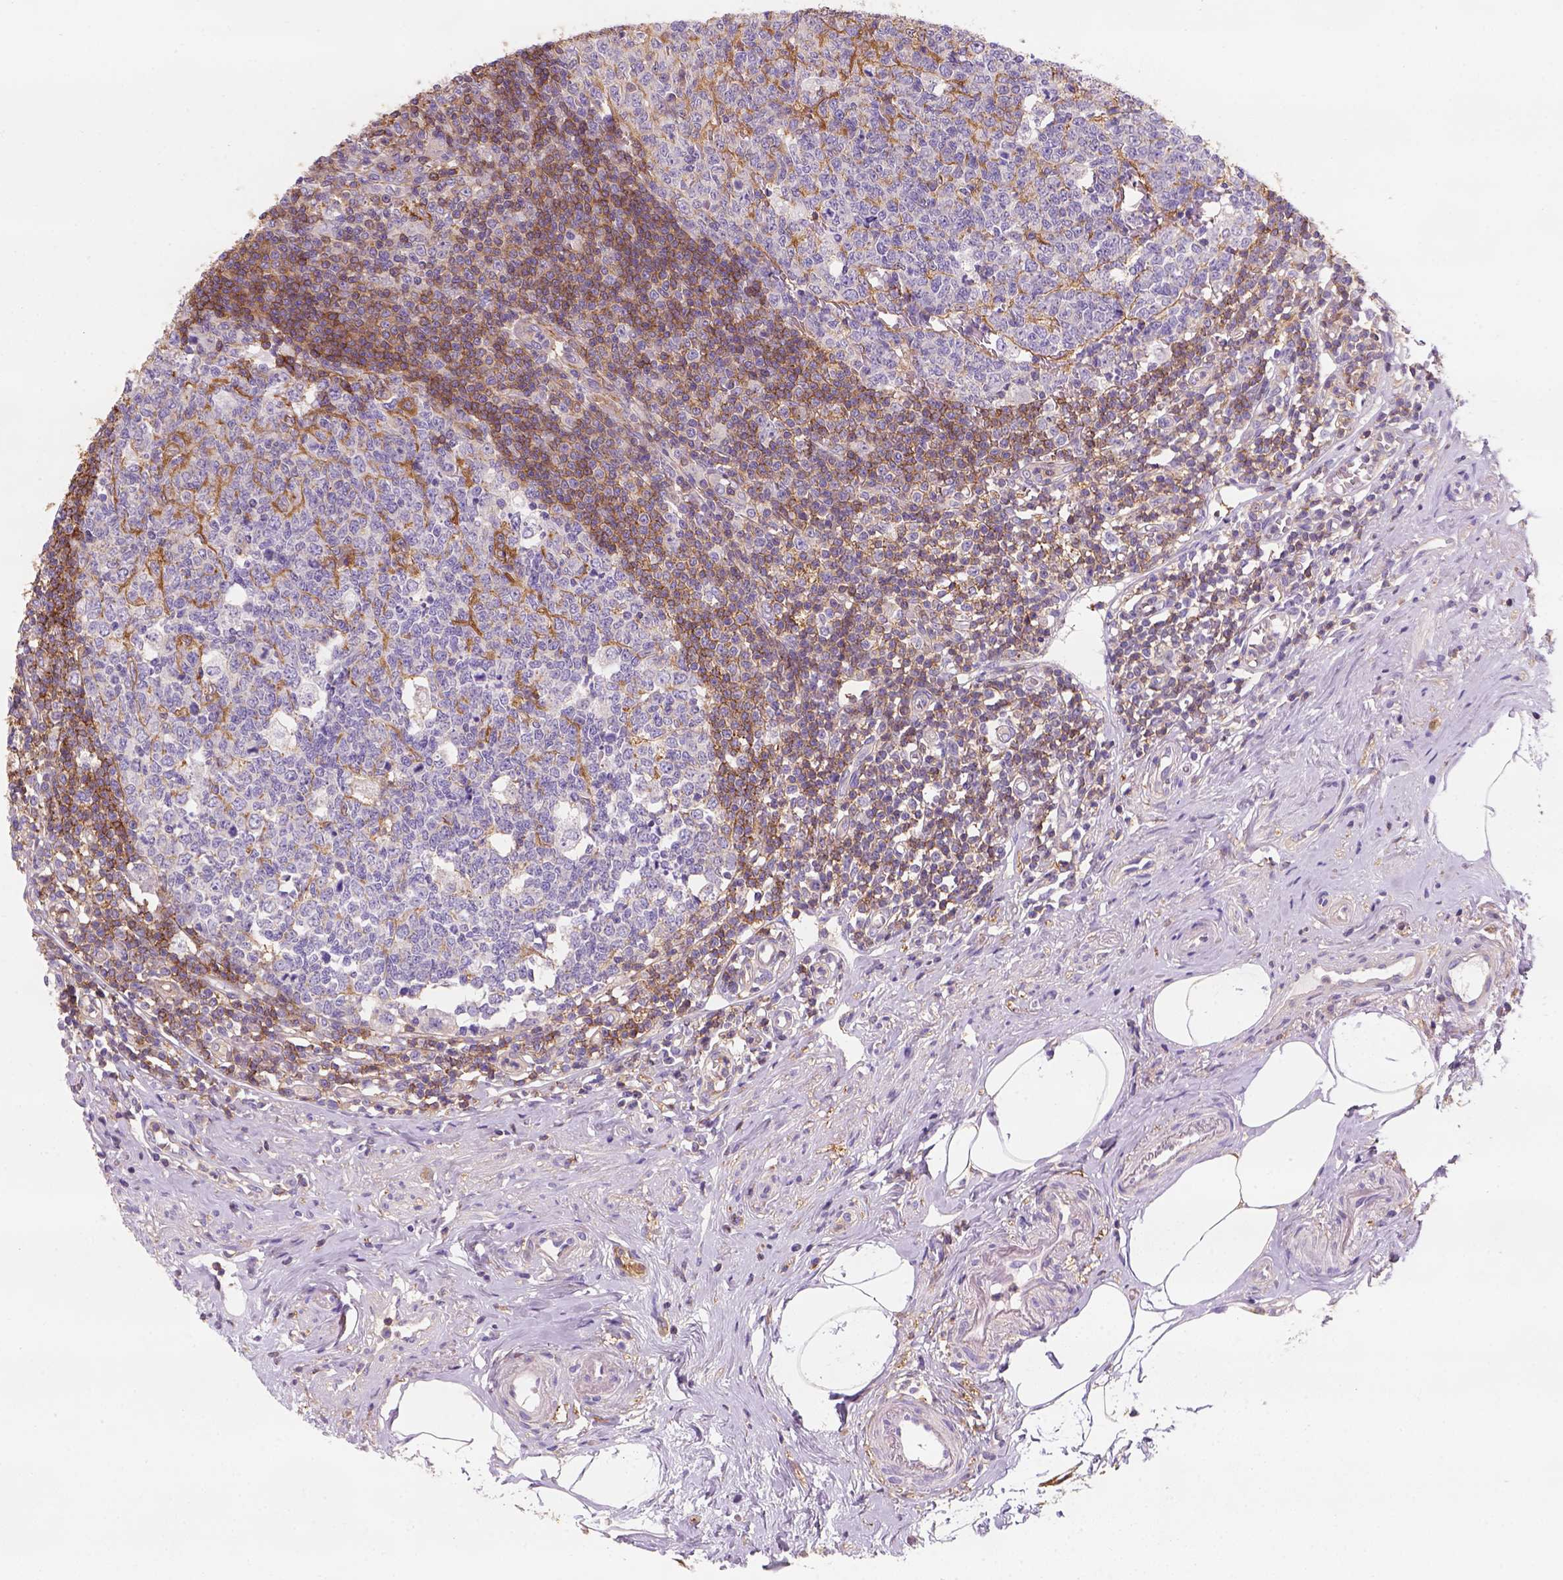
{"staining": {"intensity": "weak", "quantity": "25%-75%", "location": "cytoplasmic/membranous"}, "tissue": "appendix", "cell_type": "Glandular cells", "image_type": "normal", "snomed": [{"axis": "morphology", "description": "Normal tissue, NOS"}, {"axis": "morphology", "description": "Carcinoma, endometroid"}, {"axis": "topography", "description": "Appendix"}, {"axis": "topography", "description": "Colon"}], "caption": "IHC micrograph of benign appendix stained for a protein (brown), which shows low levels of weak cytoplasmic/membranous positivity in about 25%-75% of glandular cells.", "gene": "GPRC5D", "patient": {"sex": "female", "age": 60}}